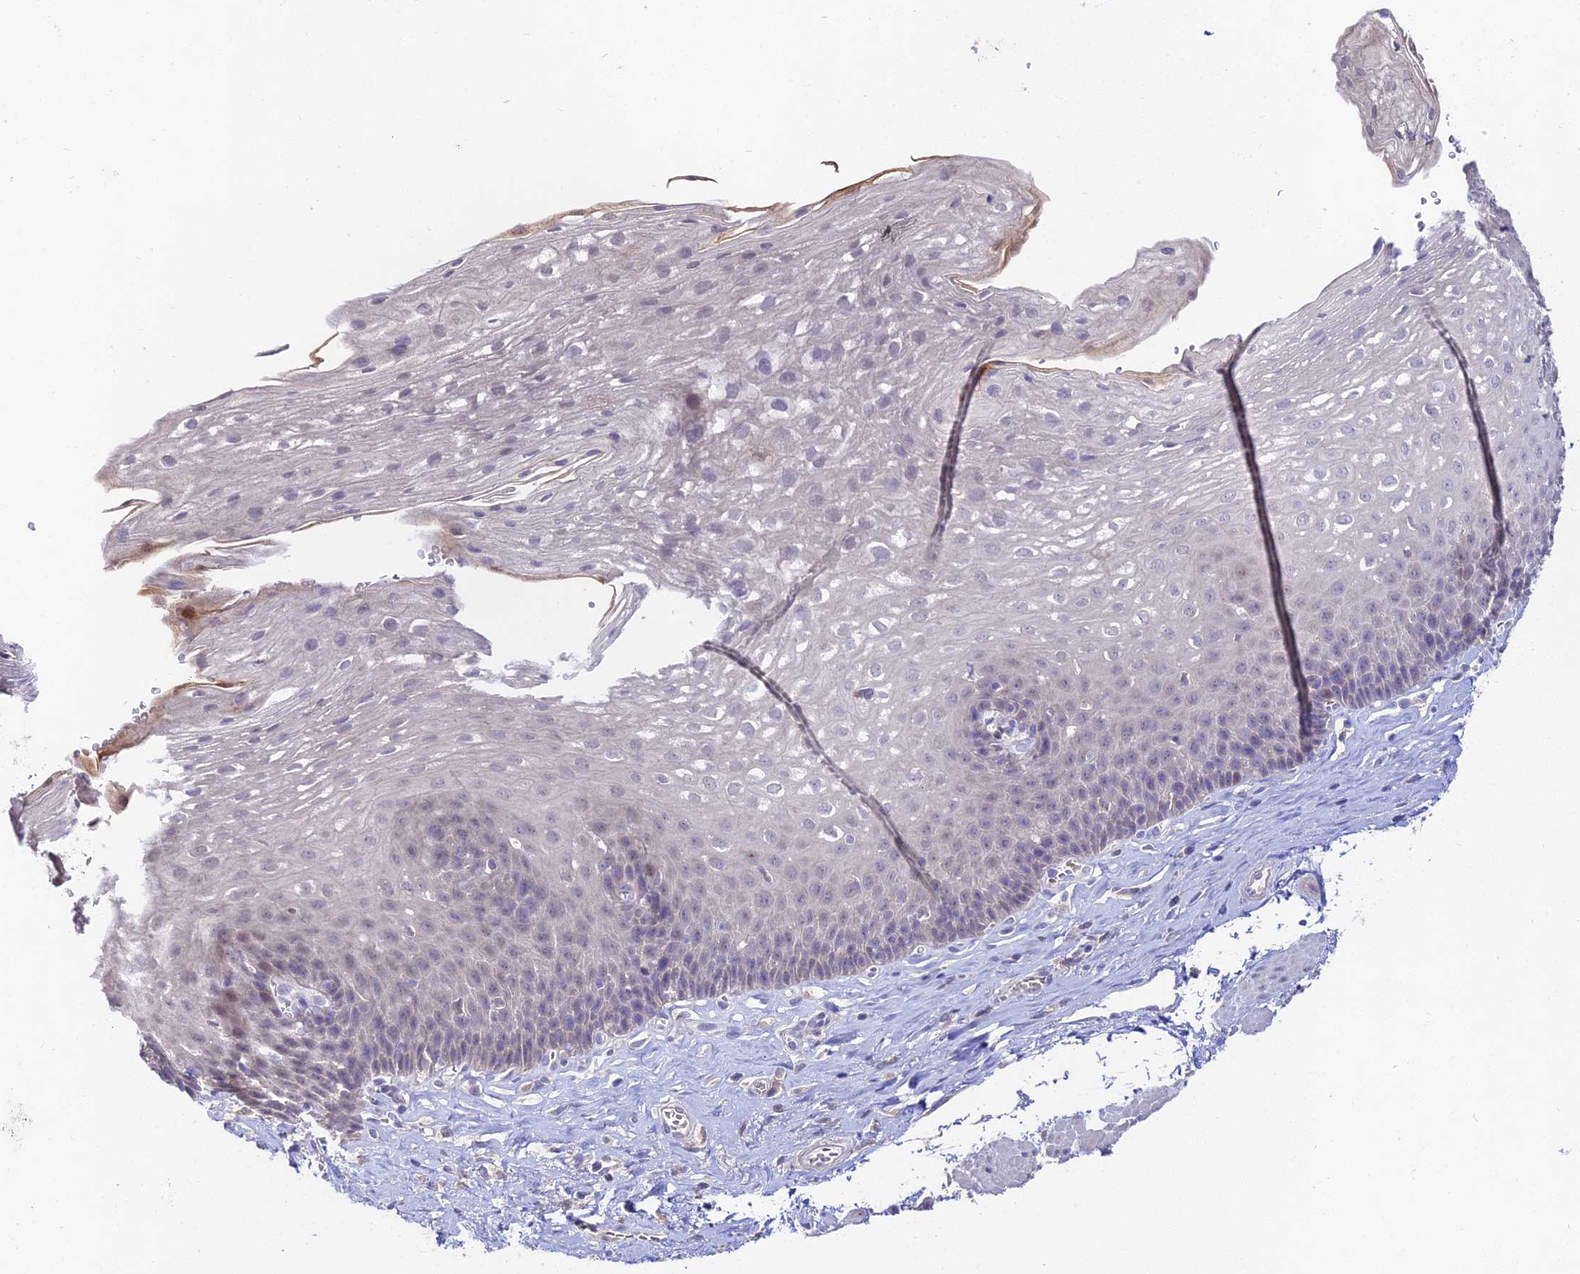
{"staining": {"intensity": "negative", "quantity": "none", "location": "none"}, "tissue": "esophagus", "cell_type": "Squamous epithelial cells", "image_type": "normal", "snomed": [{"axis": "morphology", "description": "Normal tissue, NOS"}, {"axis": "topography", "description": "Esophagus"}], "caption": "Benign esophagus was stained to show a protein in brown. There is no significant positivity in squamous epithelial cells. (Stains: DAB IHC with hematoxylin counter stain, Microscopy: brightfield microscopy at high magnification).", "gene": "WDR43", "patient": {"sex": "female", "age": 66}}